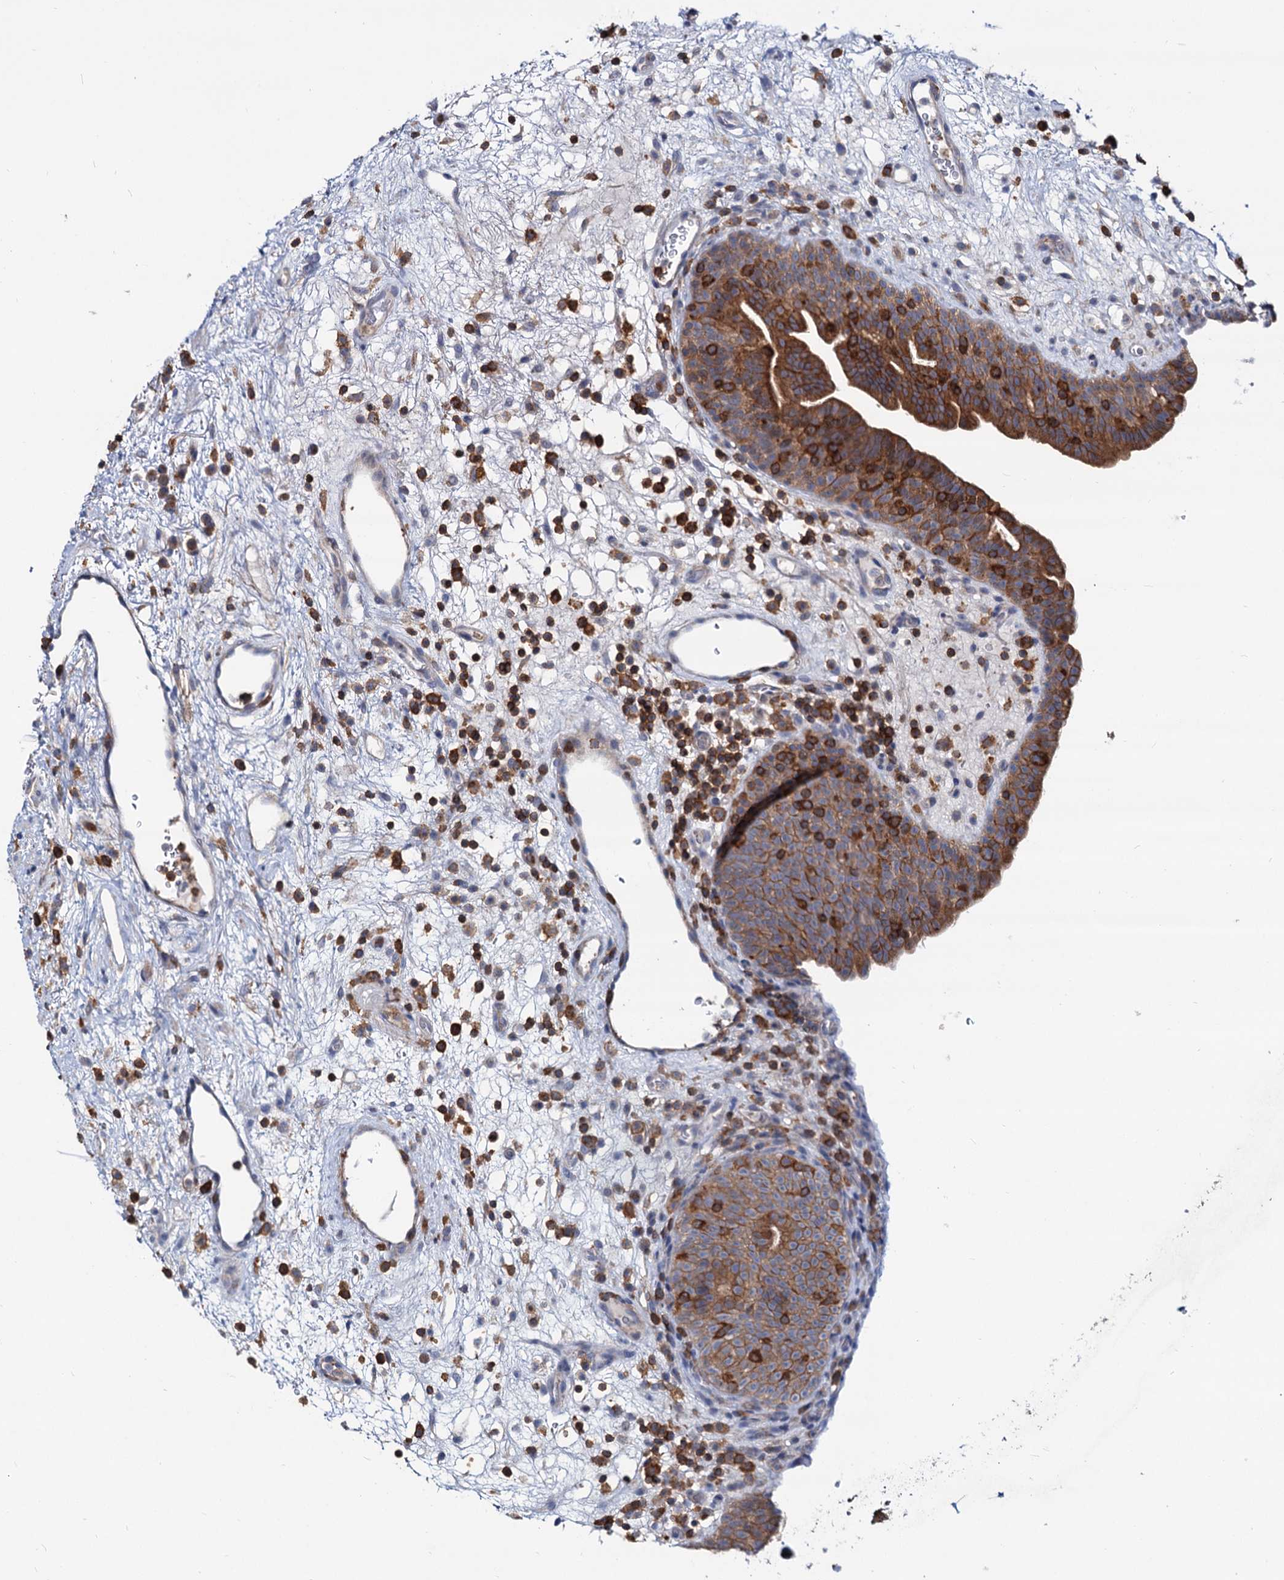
{"staining": {"intensity": "strong", "quantity": ">75%", "location": "cytoplasmic/membranous"}, "tissue": "urinary bladder", "cell_type": "Urothelial cells", "image_type": "normal", "snomed": [{"axis": "morphology", "description": "Normal tissue, NOS"}, {"axis": "topography", "description": "Urinary bladder"}], "caption": "Protein expression analysis of unremarkable urinary bladder displays strong cytoplasmic/membranous staining in approximately >75% of urothelial cells. (DAB (3,3'-diaminobenzidine) = brown stain, brightfield microscopy at high magnification).", "gene": "LRCH4", "patient": {"sex": "male", "age": 71}}